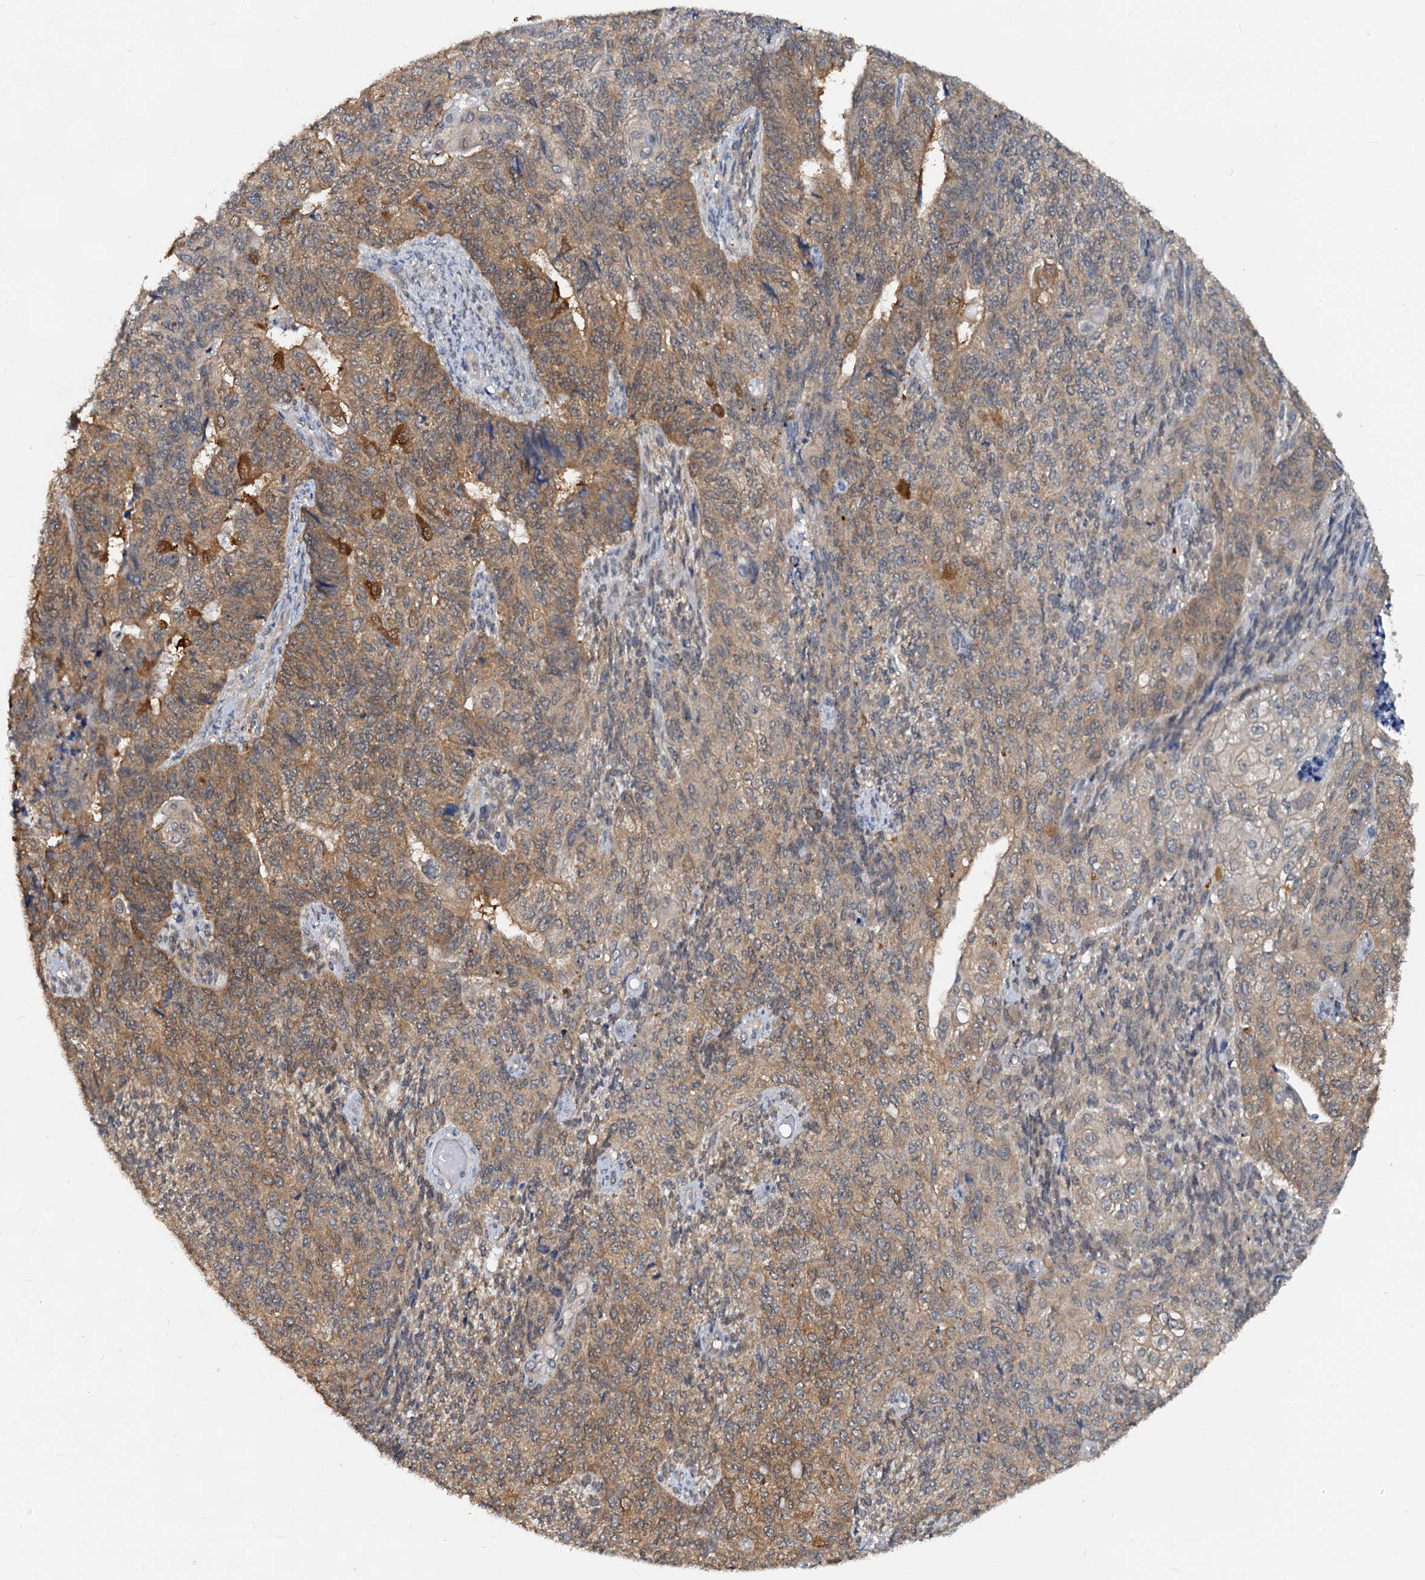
{"staining": {"intensity": "moderate", "quantity": ">75%", "location": "cytoplasmic/membranous"}, "tissue": "endometrial cancer", "cell_type": "Tumor cells", "image_type": "cancer", "snomed": [{"axis": "morphology", "description": "Adenocarcinoma, NOS"}, {"axis": "topography", "description": "Endometrium"}], "caption": "High-magnification brightfield microscopy of endometrial adenocarcinoma stained with DAB (brown) and counterstained with hematoxylin (blue). tumor cells exhibit moderate cytoplasmic/membranous staining is appreciated in about>75% of cells.", "gene": "PTGES3", "patient": {"sex": "female", "age": 32}}